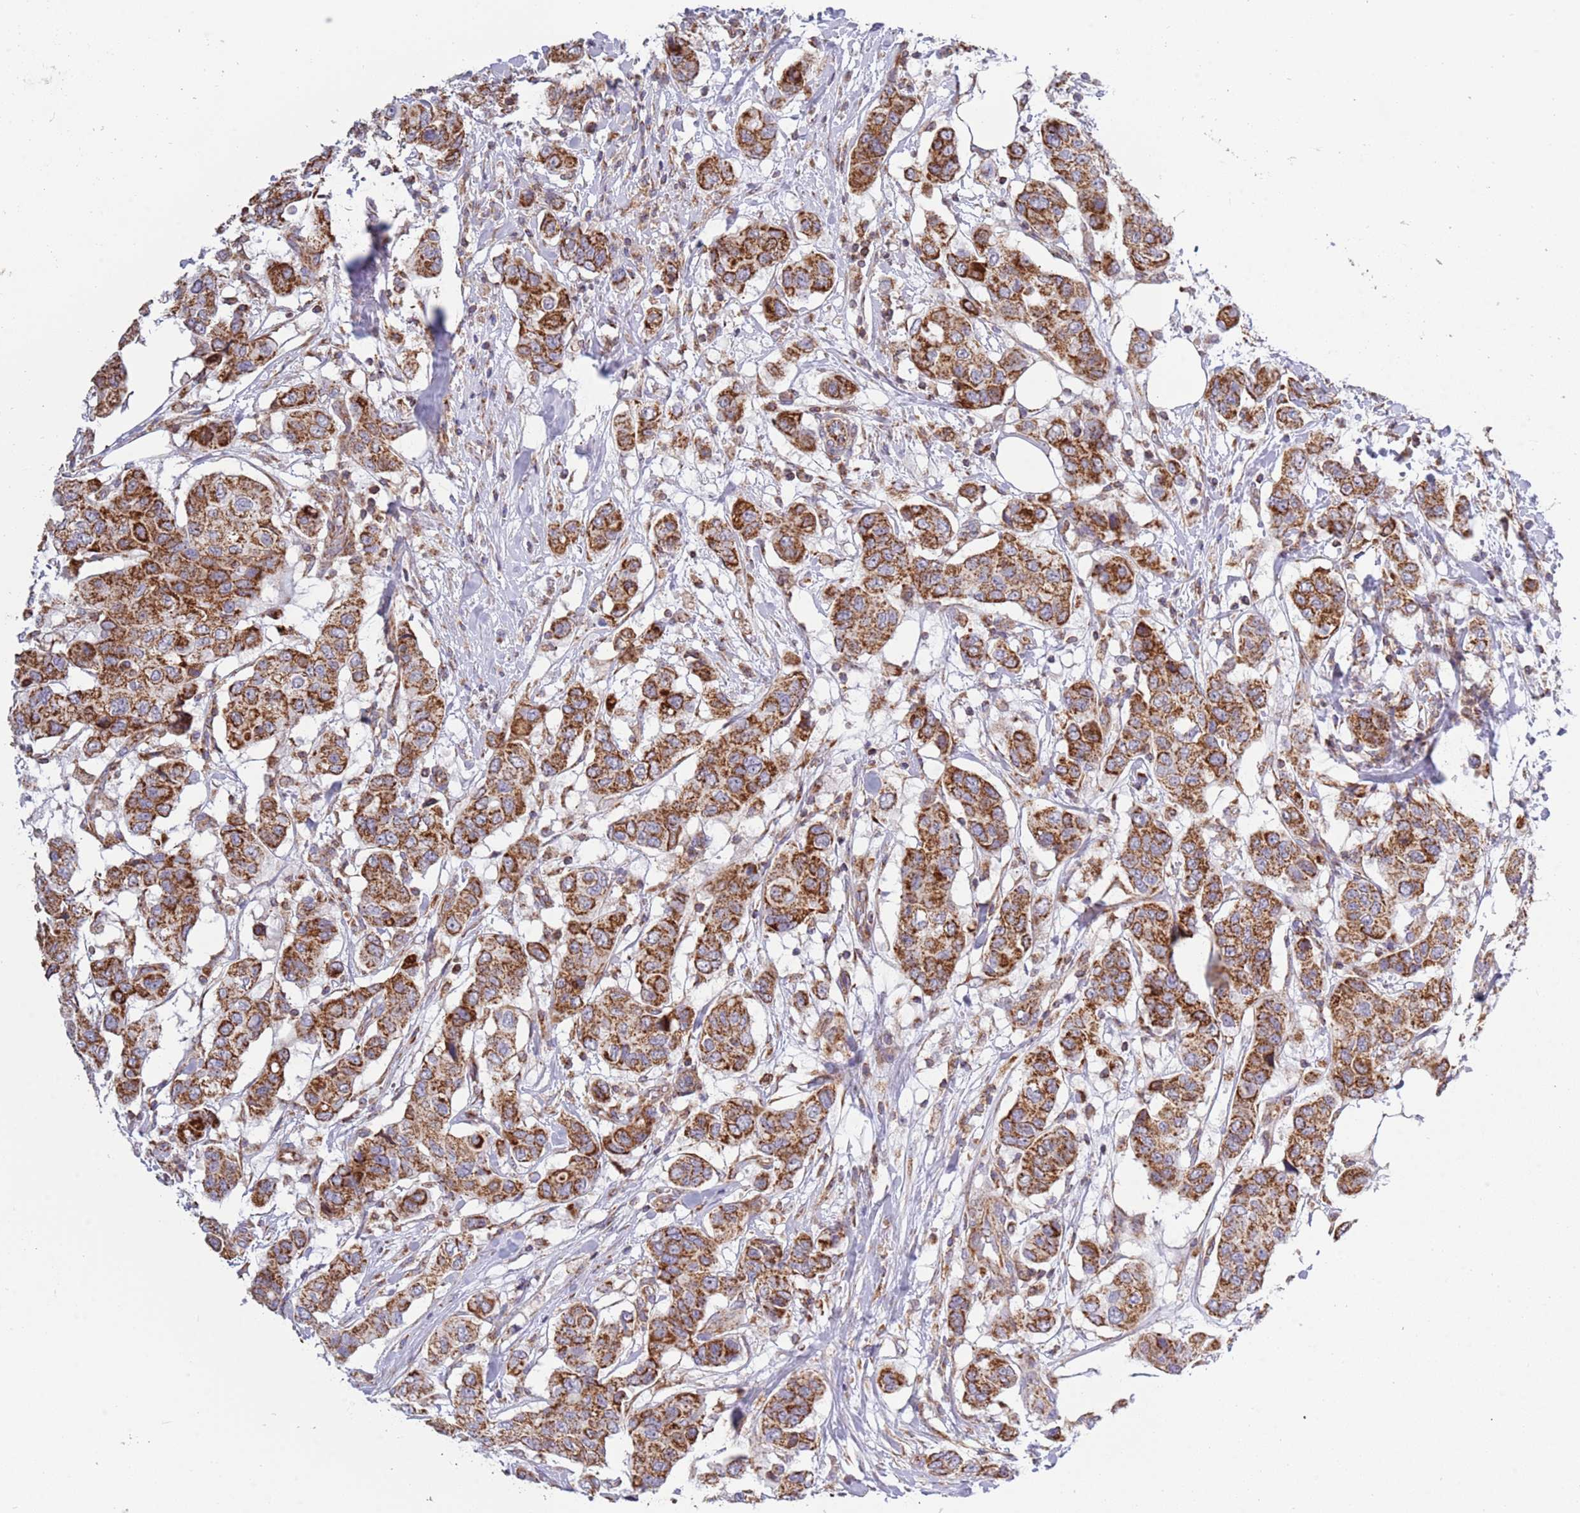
{"staining": {"intensity": "strong", "quantity": ">75%", "location": "cytoplasmic/membranous"}, "tissue": "breast cancer", "cell_type": "Tumor cells", "image_type": "cancer", "snomed": [{"axis": "morphology", "description": "Lobular carcinoma"}, {"axis": "topography", "description": "Breast"}], "caption": "Breast cancer (lobular carcinoma) stained with immunohistochemistry reveals strong cytoplasmic/membranous staining in approximately >75% of tumor cells.", "gene": "IRS4", "patient": {"sex": "female", "age": 51}}